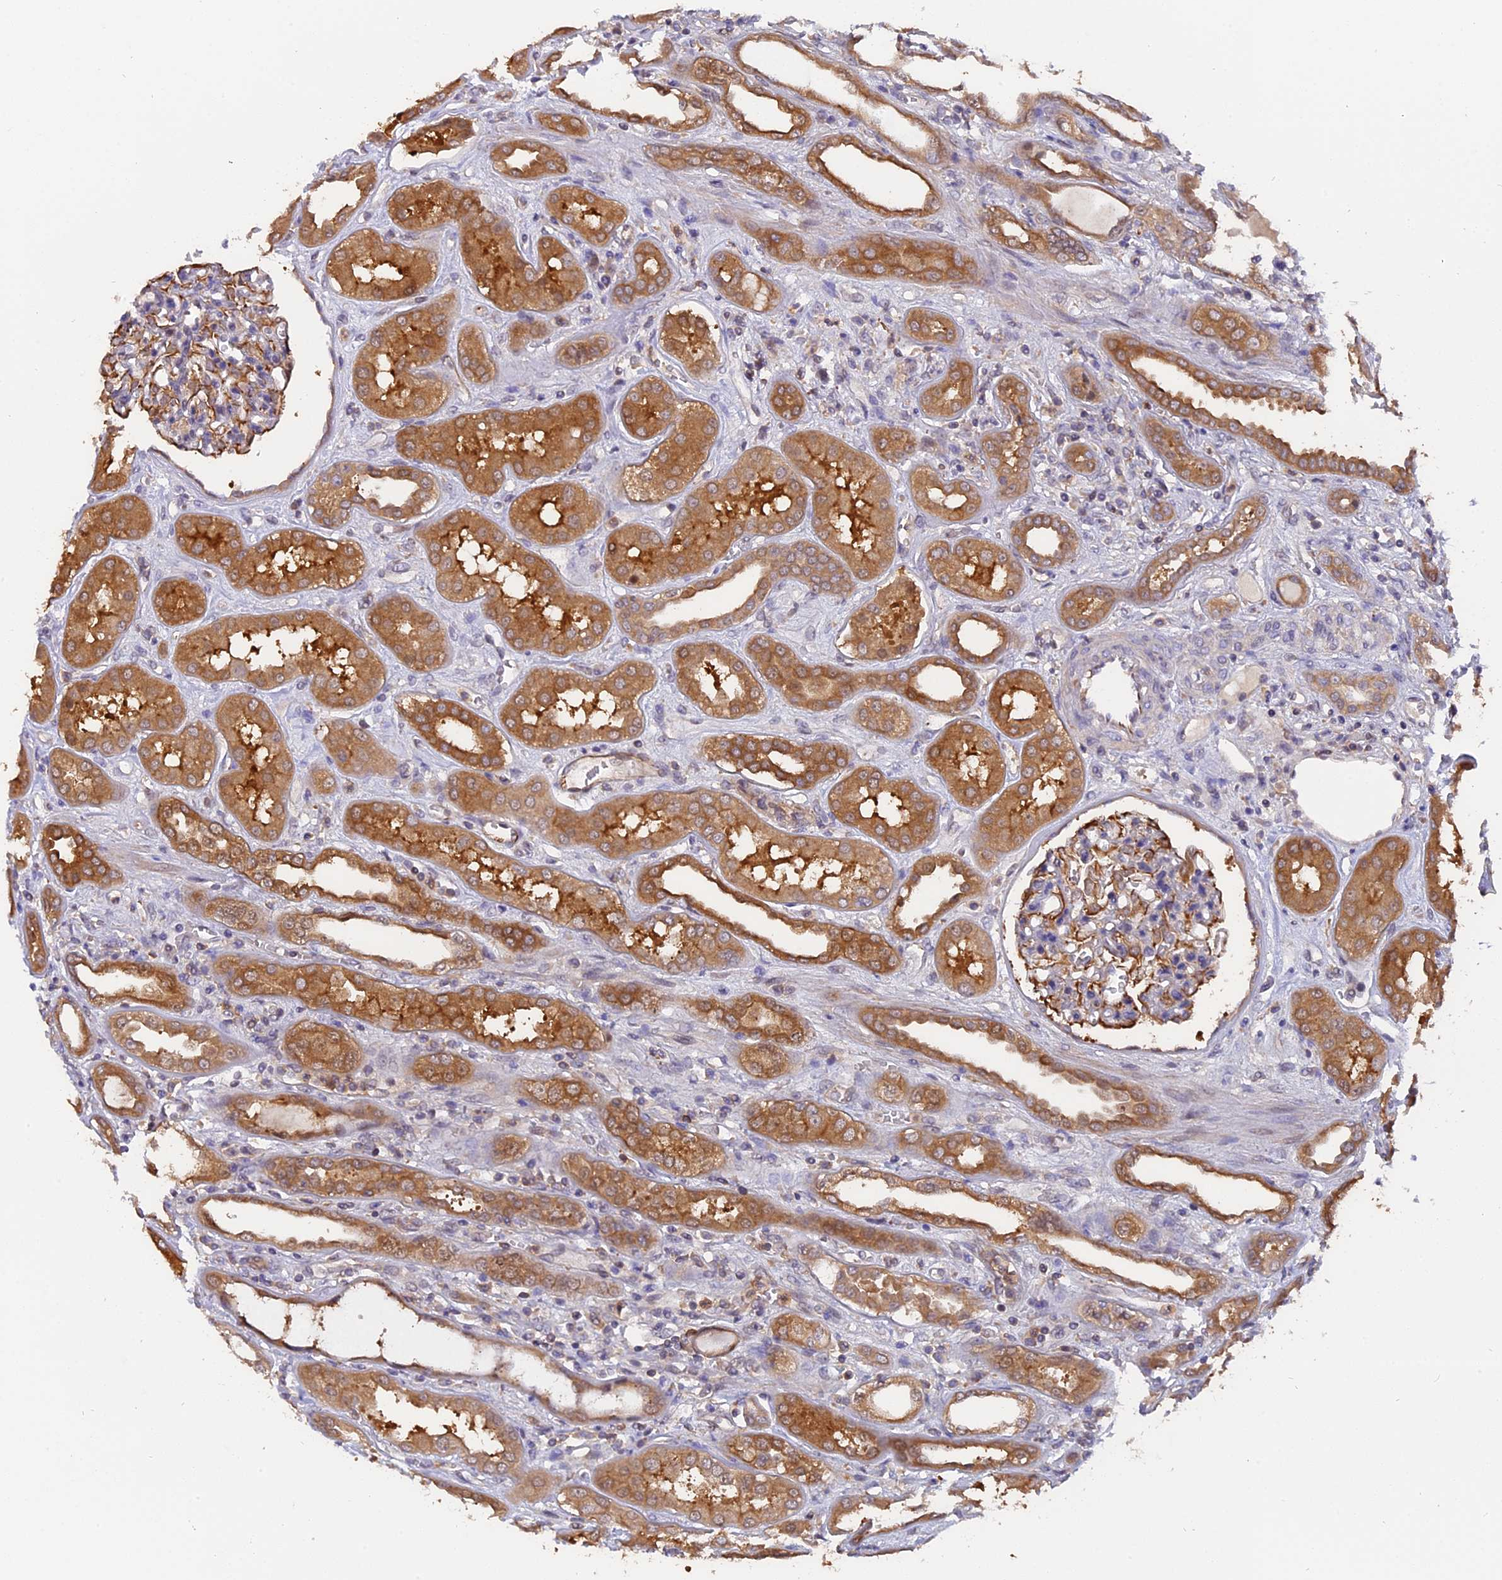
{"staining": {"intensity": "moderate", "quantity": "<25%", "location": "cytoplasmic/membranous"}, "tissue": "kidney", "cell_type": "Cells in glomeruli", "image_type": "normal", "snomed": [{"axis": "morphology", "description": "Normal tissue, NOS"}, {"axis": "topography", "description": "Kidney"}], "caption": "Normal kidney shows moderate cytoplasmic/membranous positivity in approximately <25% of cells in glomeruli.", "gene": "FAM118B", "patient": {"sex": "male", "age": 59}}